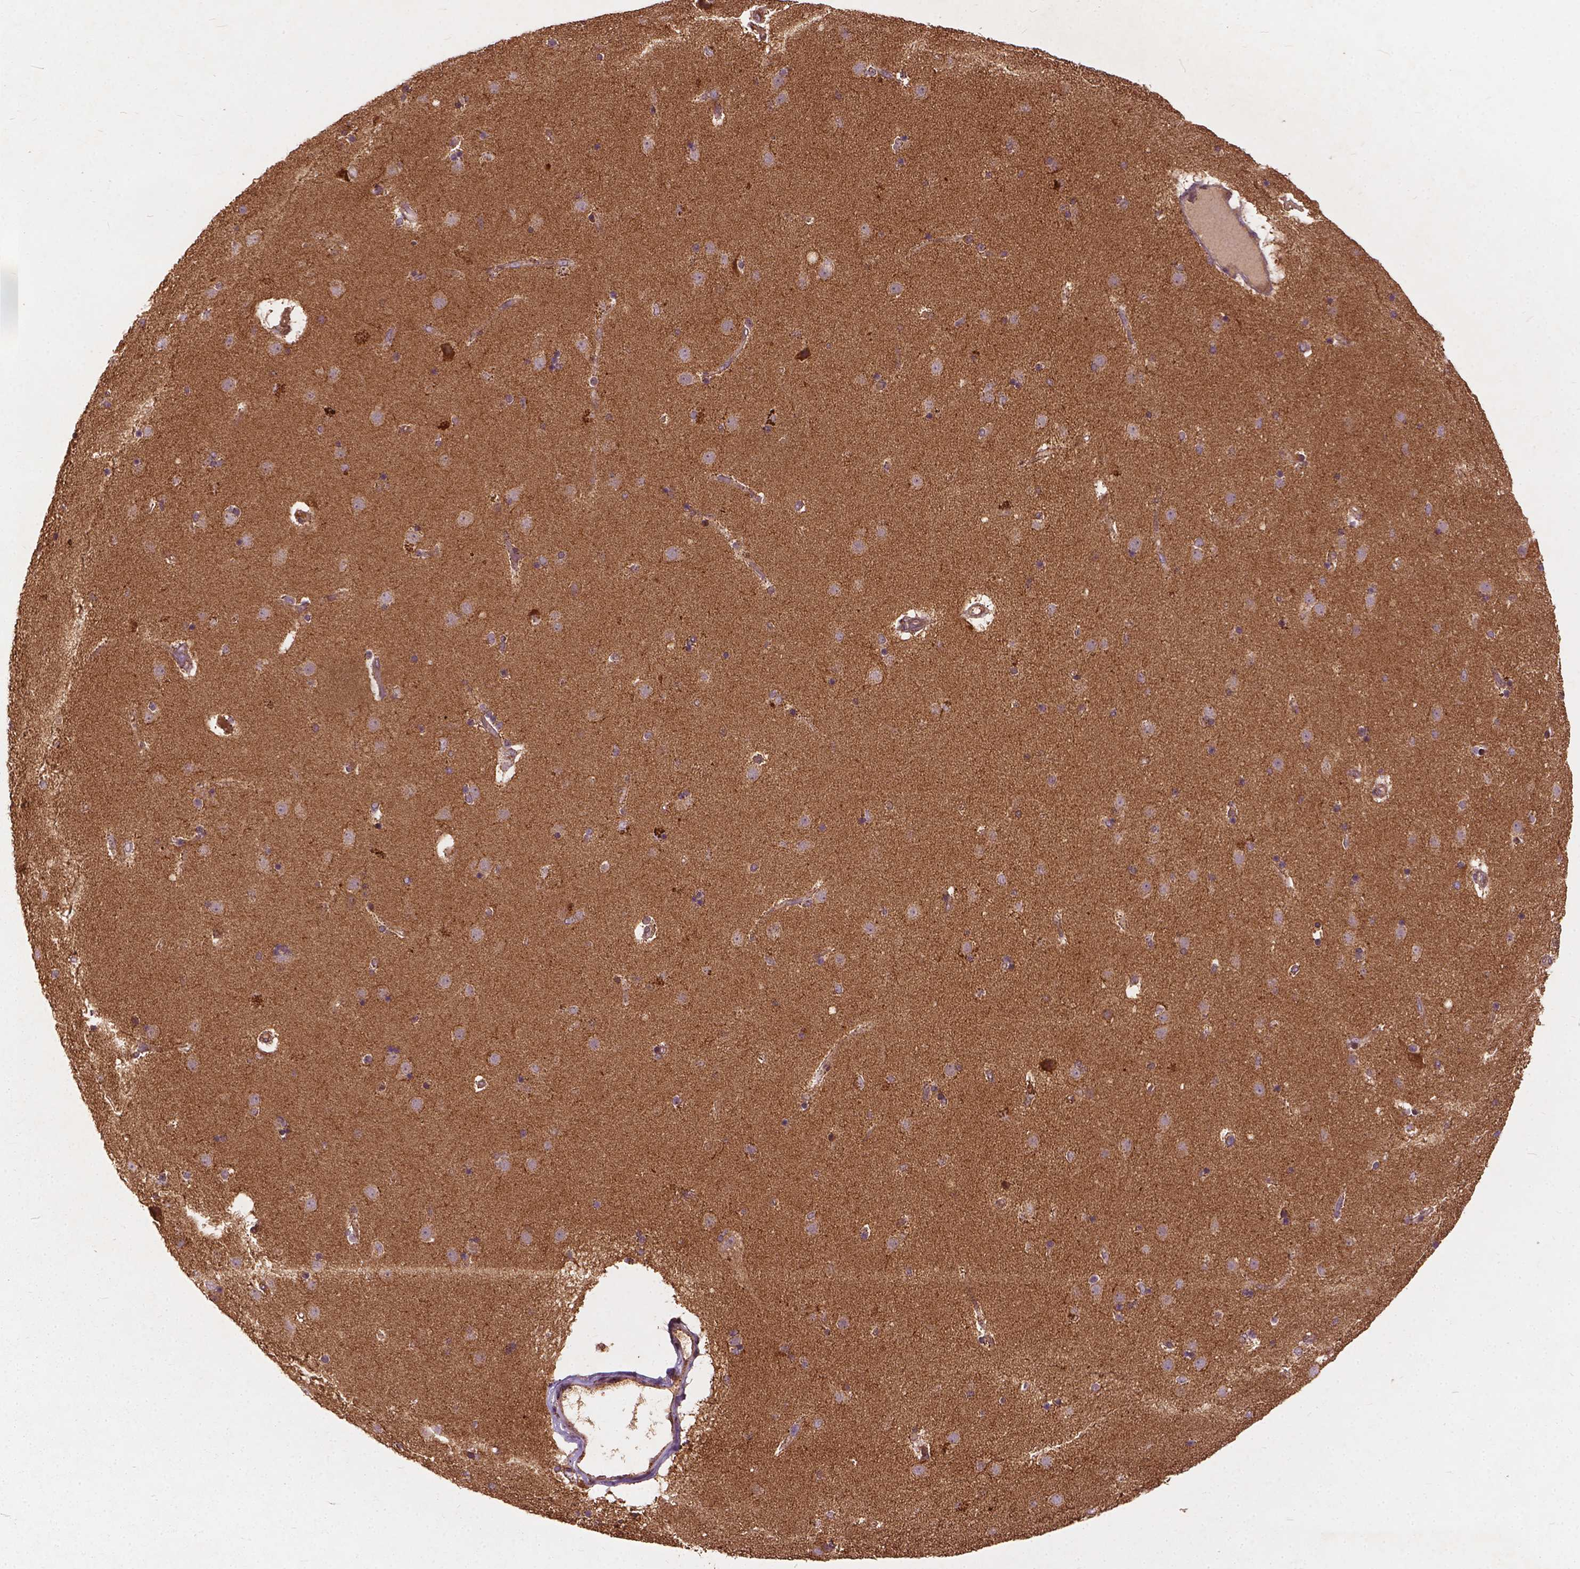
{"staining": {"intensity": "weak", "quantity": "25%-75%", "location": "cytoplasmic/membranous"}, "tissue": "caudate", "cell_type": "Glial cells", "image_type": "normal", "snomed": [{"axis": "morphology", "description": "Normal tissue, NOS"}, {"axis": "topography", "description": "Lateral ventricle wall"}], "caption": "Weak cytoplasmic/membranous staining for a protein is present in about 25%-75% of glial cells of normal caudate using IHC.", "gene": "UBXN2A", "patient": {"sex": "female", "age": 71}}